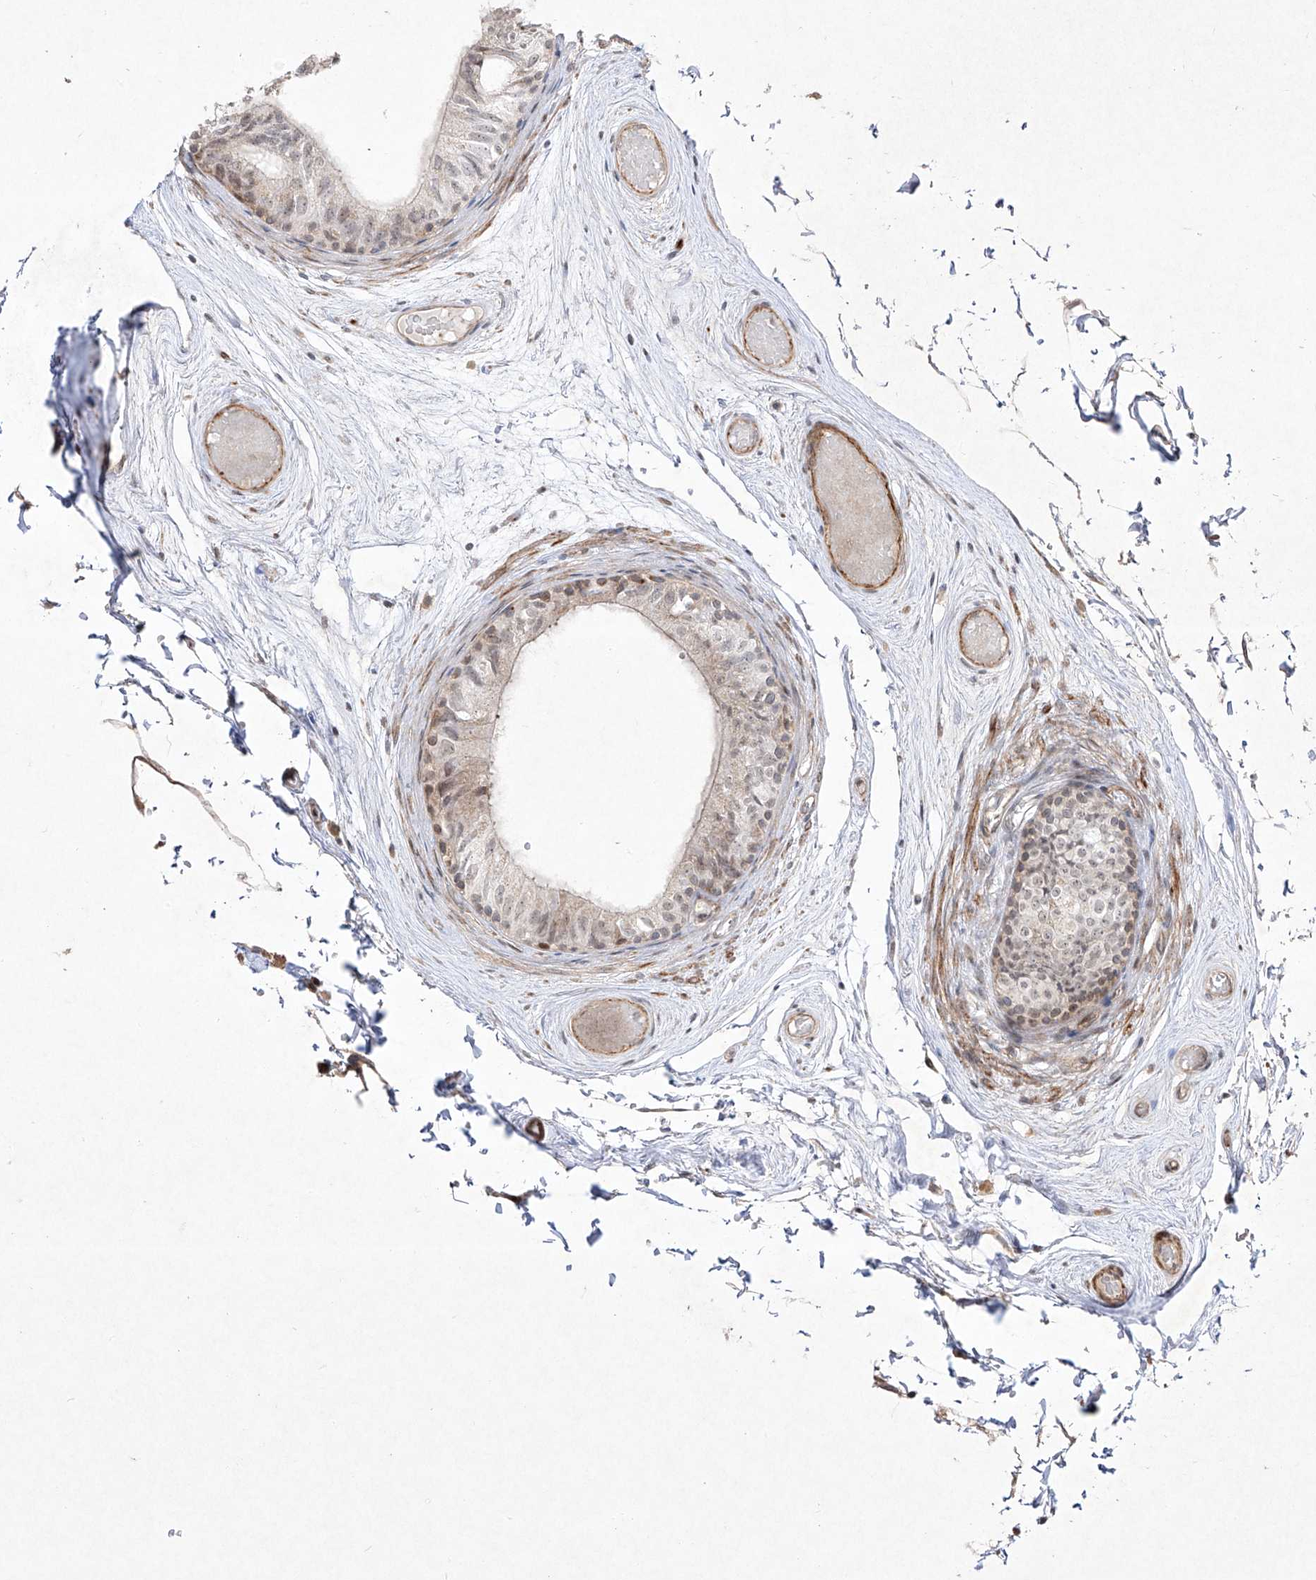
{"staining": {"intensity": "weak", "quantity": "25%-75%", "location": "nuclear"}, "tissue": "epididymis", "cell_type": "Glandular cells", "image_type": "normal", "snomed": [{"axis": "morphology", "description": "Normal tissue, NOS"}, {"axis": "topography", "description": "Epididymis"}], "caption": "Epididymis stained for a protein (brown) exhibits weak nuclear positive positivity in approximately 25%-75% of glandular cells.", "gene": "KDM1B", "patient": {"sex": "male", "age": 79}}